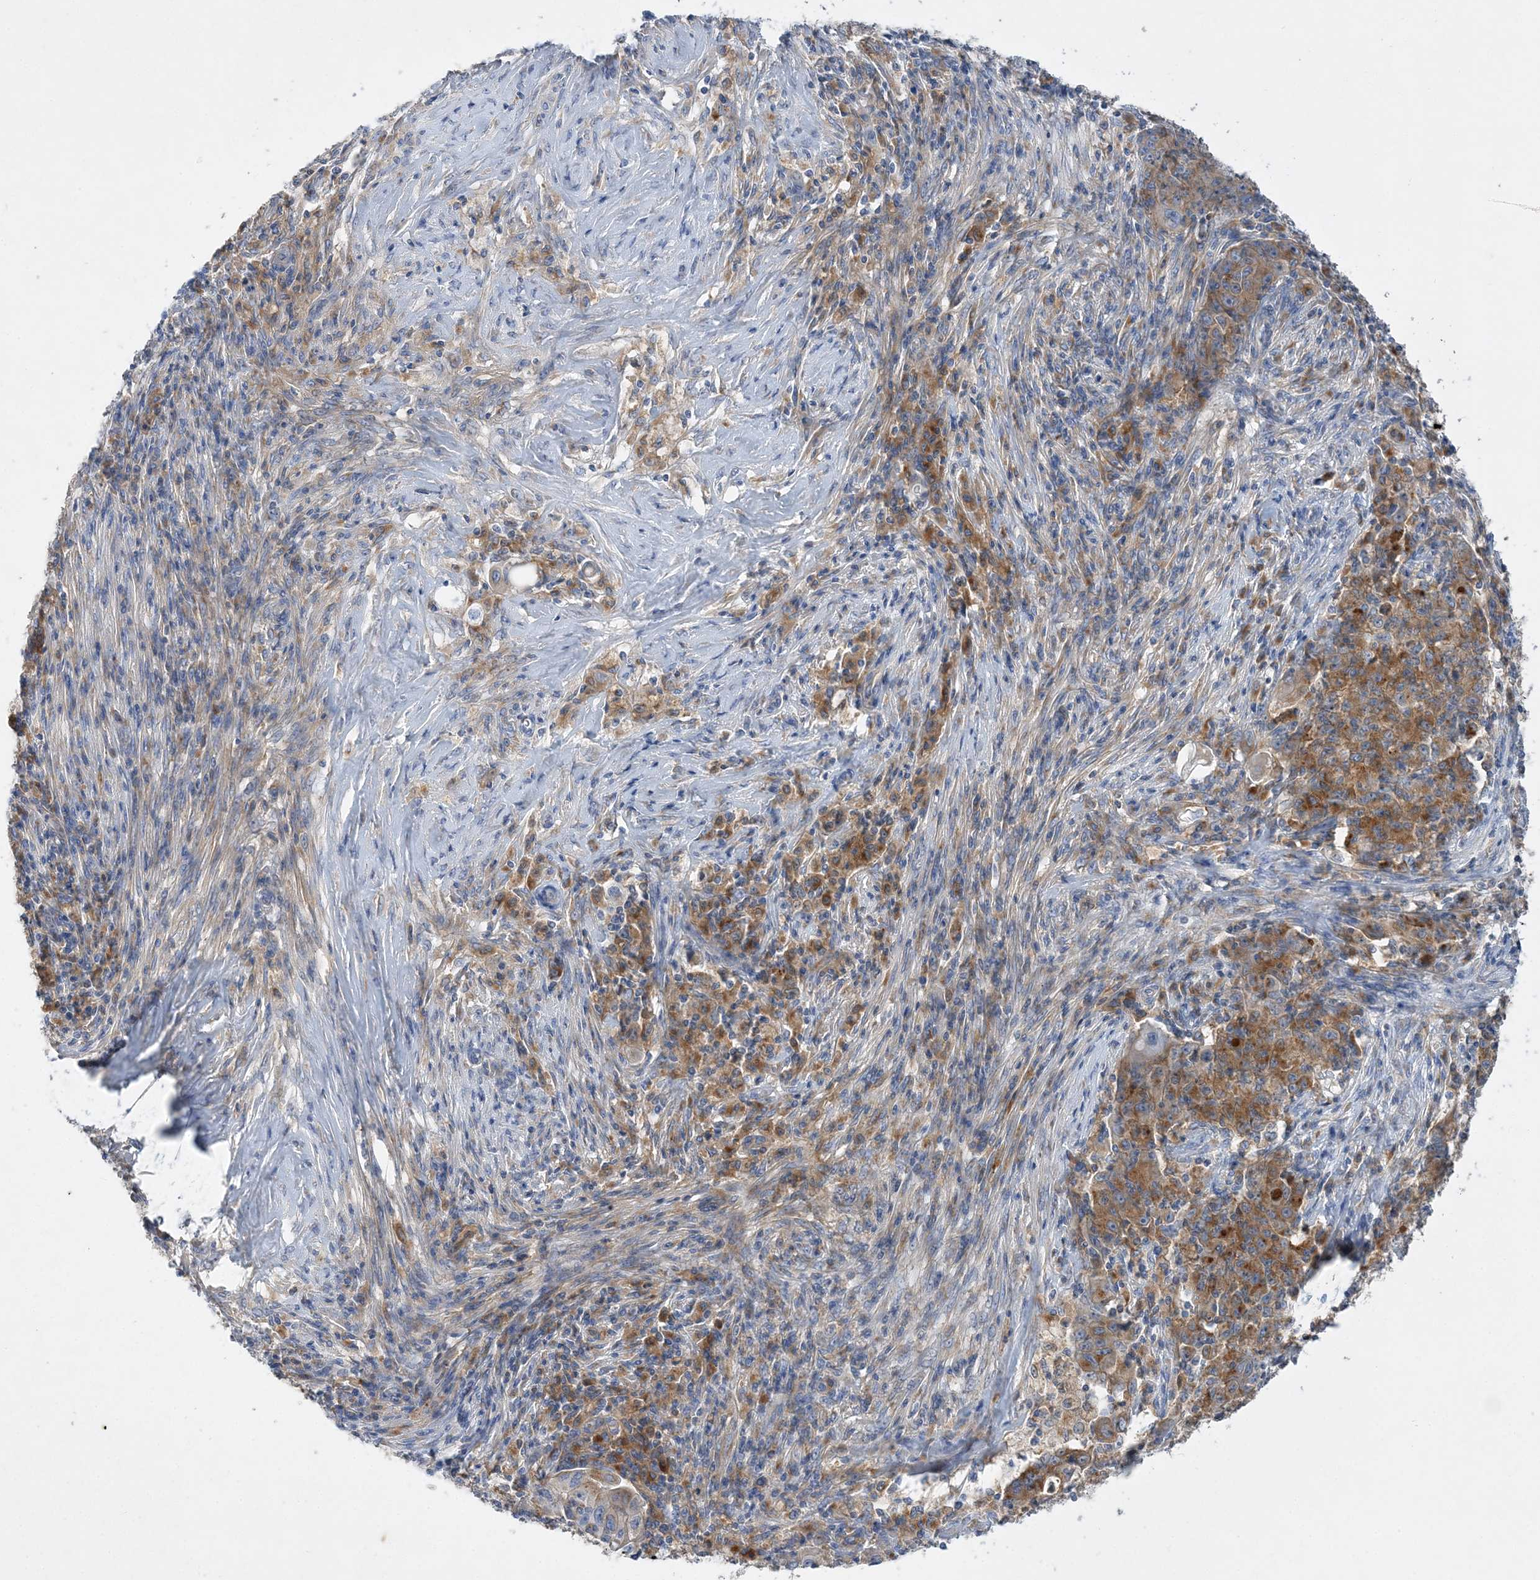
{"staining": {"intensity": "moderate", "quantity": ">75%", "location": "cytoplasmic/membranous"}, "tissue": "ovarian cancer", "cell_type": "Tumor cells", "image_type": "cancer", "snomed": [{"axis": "morphology", "description": "Carcinoma, endometroid"}, {"axis": "topography", "description": "Ovary"}], "caption": "Approximately >75% of tumor cells in human ovarian cancer exhibit moderate cytoplasmic/membranous protein staining as visualized by brown immunohistochemical staining.", "gene": "GRINA", "patient": {"sex": "female", "age": 42}}